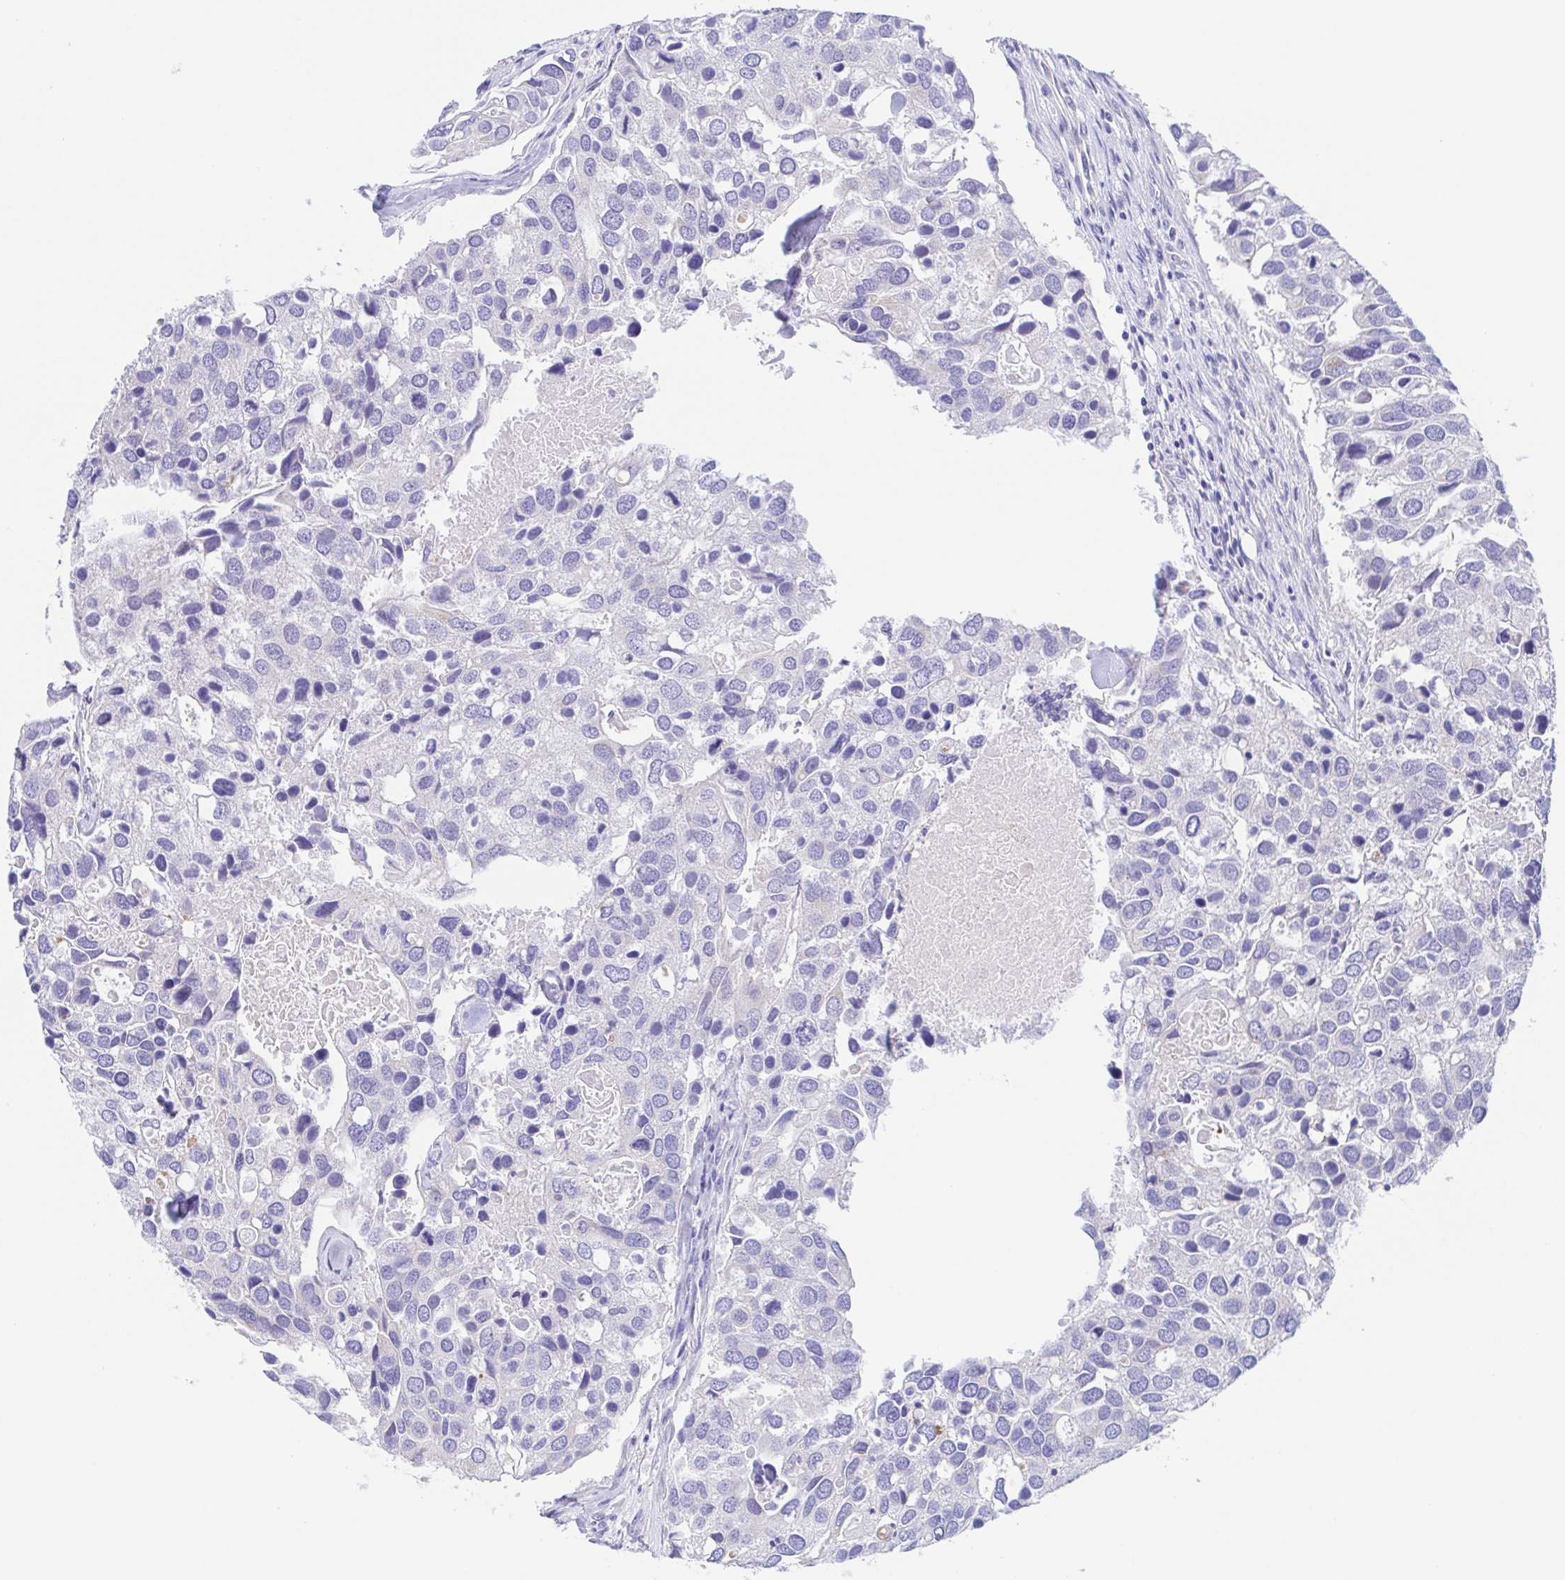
{"staining": {"intensity": "negative", "quantity": "none", "location": "none"}, "tissue": "breast cancer", "cell_type": "Tumor cells", "image_type": "cancer", "snomed": [{"axis": "morphology", "description": "Duct carcinoma"}, {"axis": "topography", "description": "Breast"}], "caption": "The histopathology image exhibits no staining of tumor cells in infiltrating ductal carcinoma (breast).", "gene": "SCG3", "patient": {"sex": "female", "age": 83}}